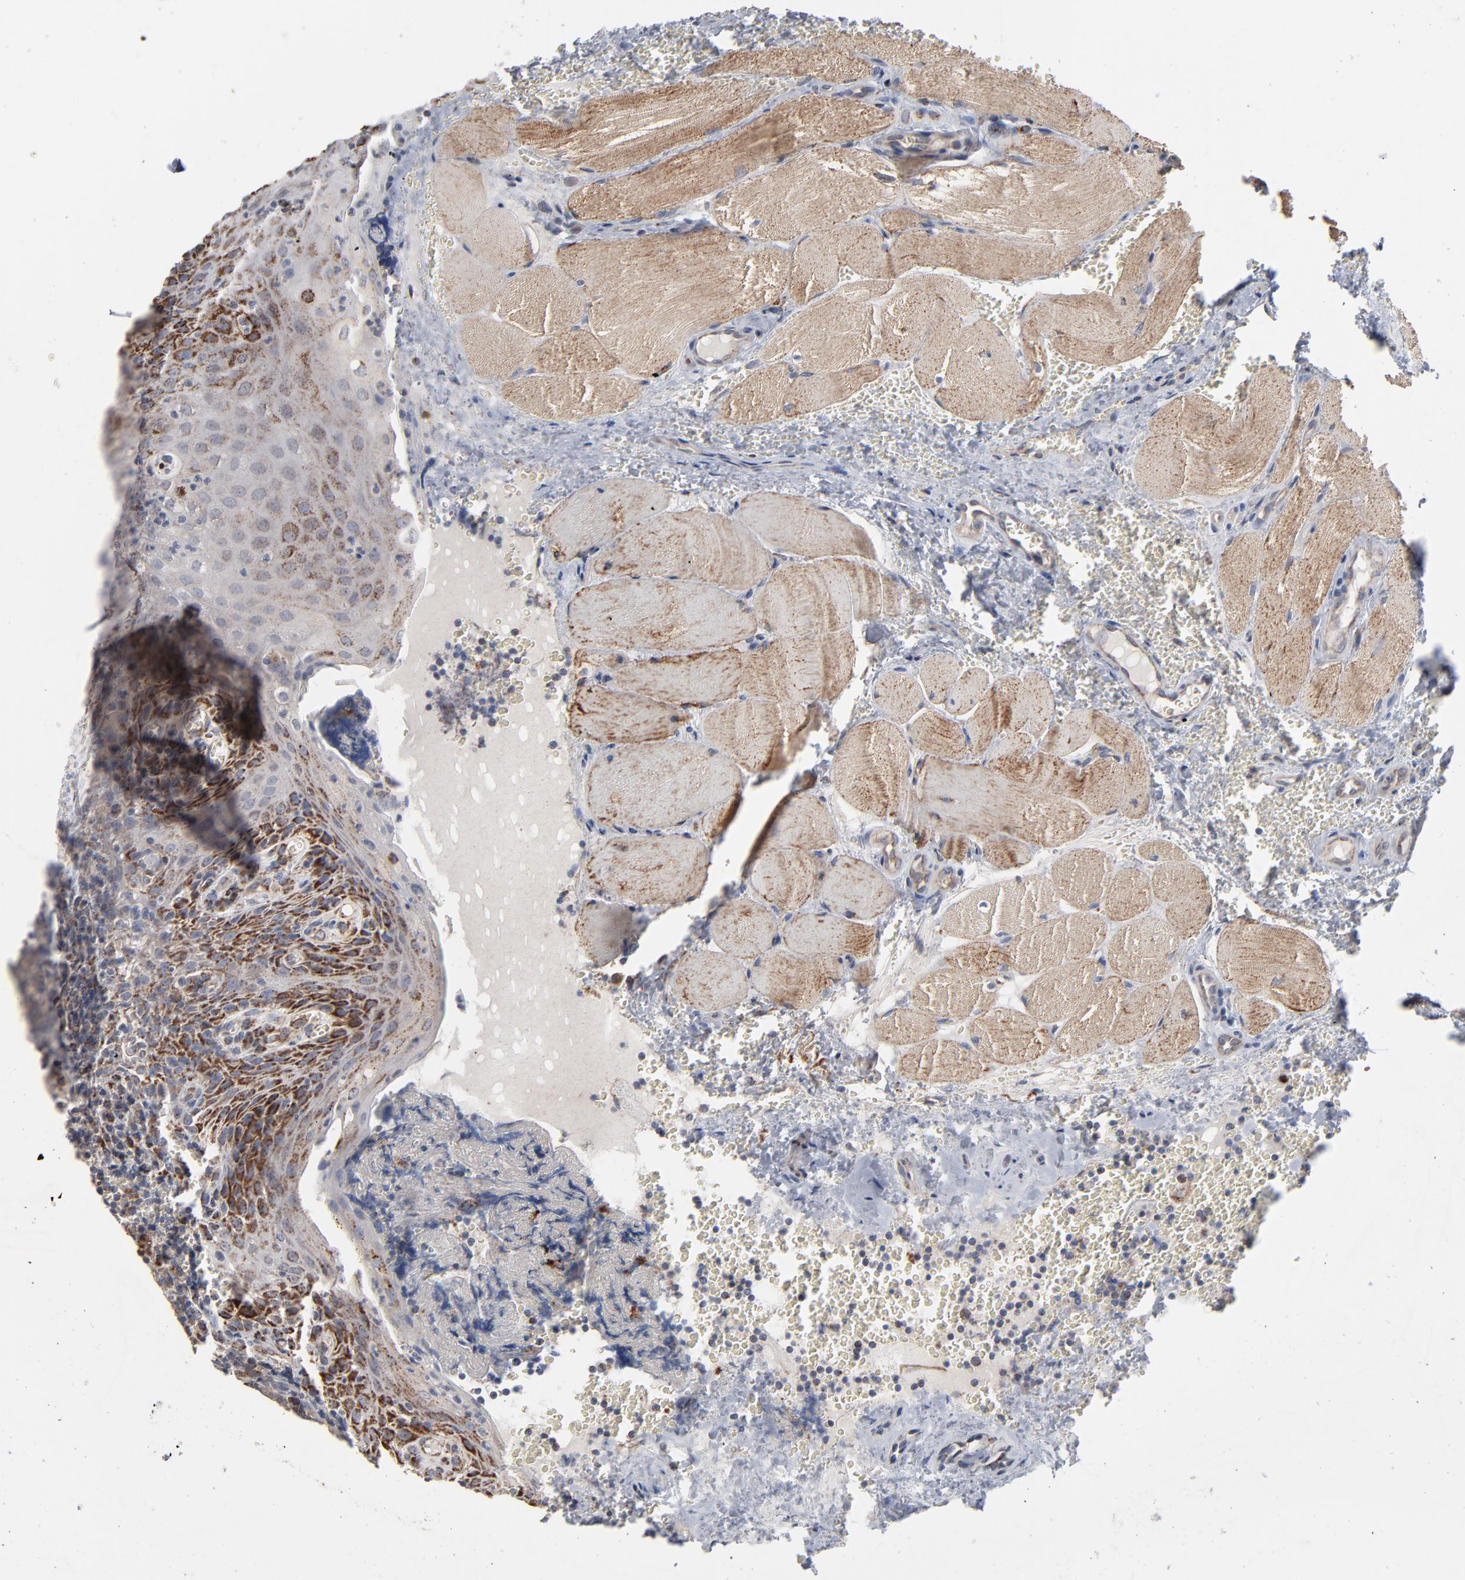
{"staining": {"intensity": "strong", "quantity": ">75%", "location": "cytoplasmic/membranous"}, "tissue": "tonsil", "cell_type": "Germinal center cells", "image_type": "normal", "snomed": [{"axis": "morphology", "description": "Normal tissue, NOS"}, {"axis": "topography", "description": "Tonsil"}], "caption": "Immunohistochemical staining of benign tonsil shows >75% levels of strong cytoplasmic/membranous protein staining in about >75% of germinal center cells.", "gene": "UQCRC1", "patient": {"sex": "male", "age": 20}}